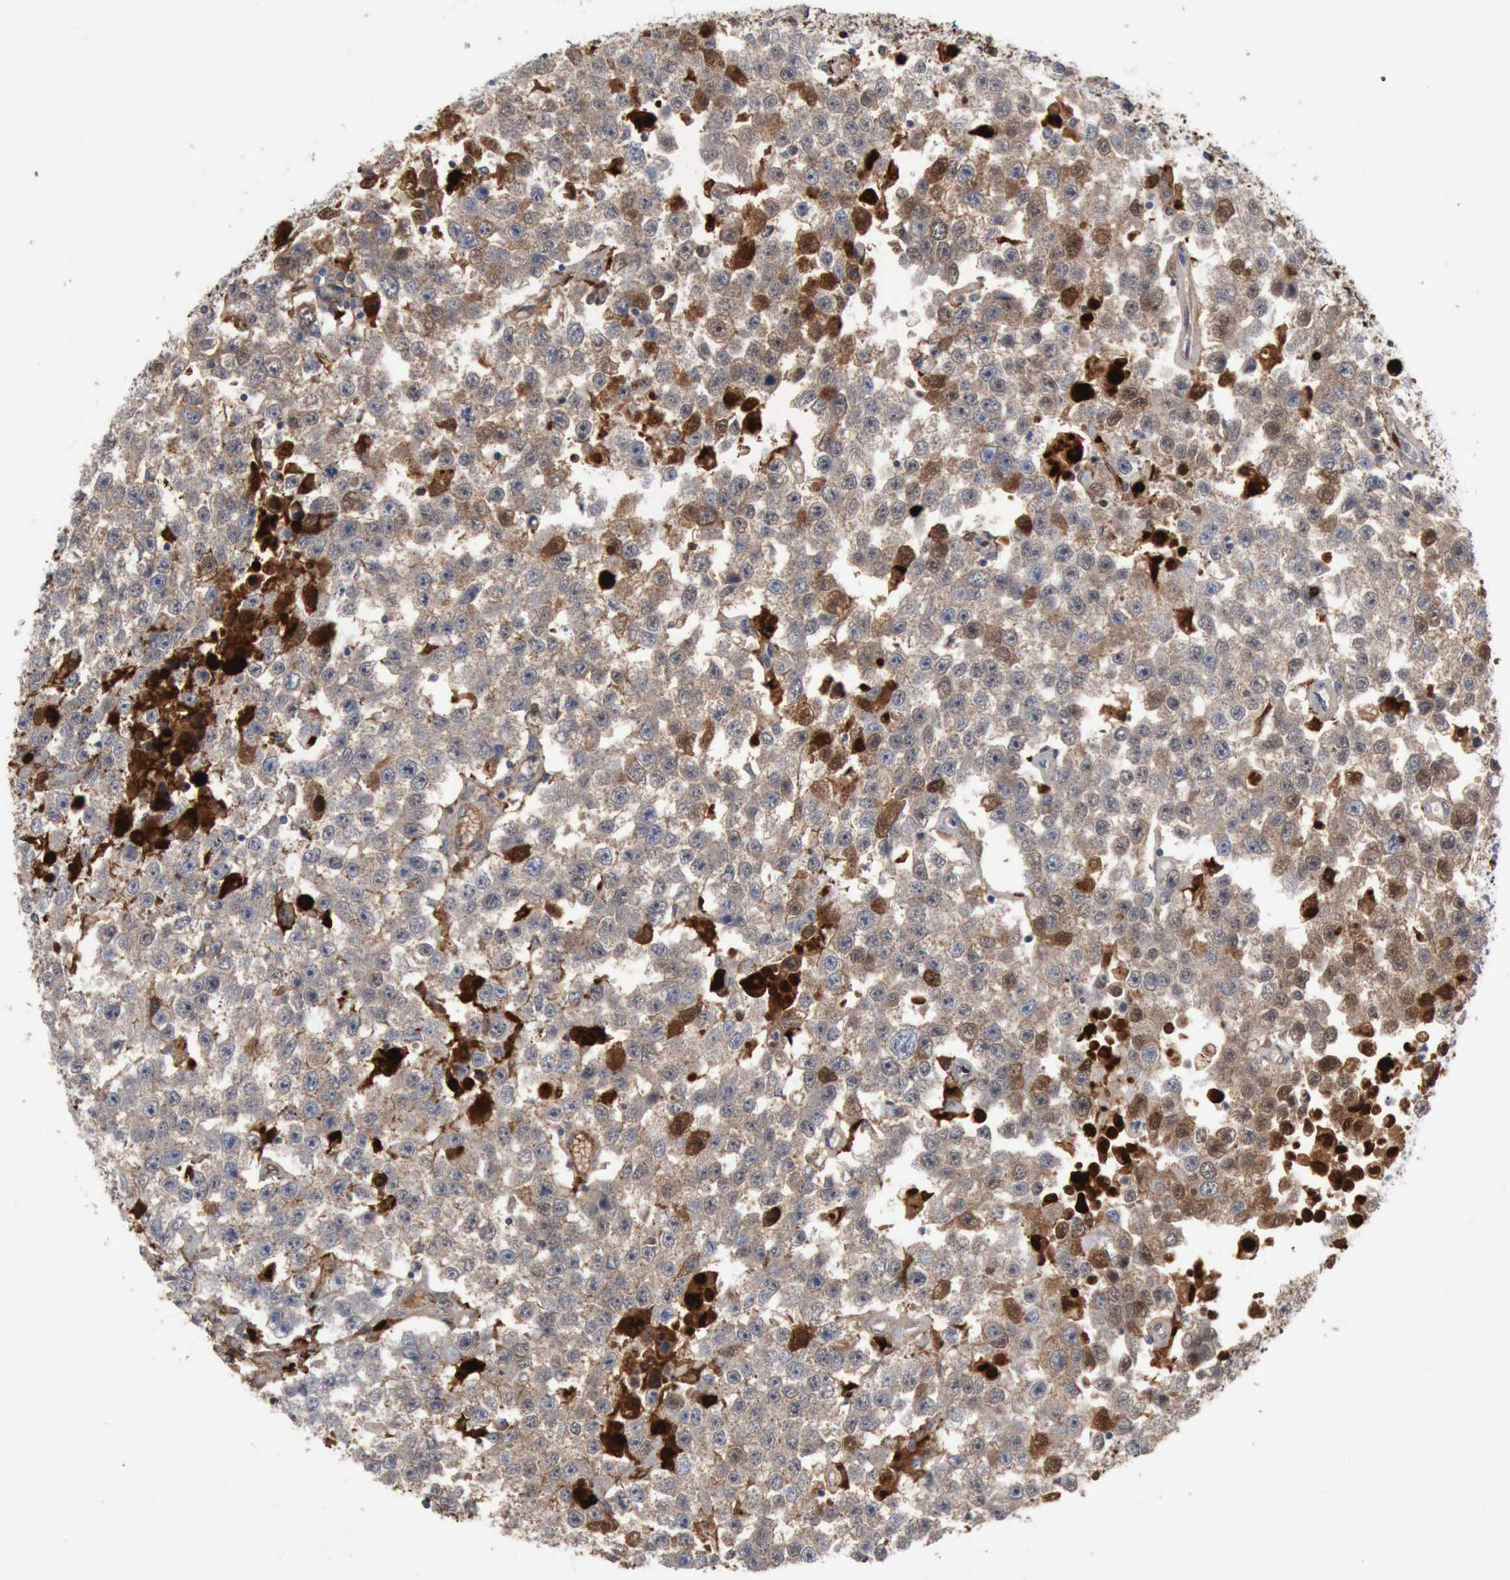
{"staining": {"intensity": "moderate", "quantity": "25%-75%", "location": "cytoplasmic/membranous"}, "tissue": "testis cancer", "cell_type": "Tumor cells", "image_type": "cancer", "snomed": [{"axis": "morphology", "description": "Seminoma, NOS"}, {"axis": "topography", "description": "Testis"}], "caption": "Brown immunohistochemical staining in testis cancer displays moderate cytoplasmic/membranous staining in about 25%-75% of tumor cells.", "gene": "FN1", "patient": {"sex": "male", "age": 52}}